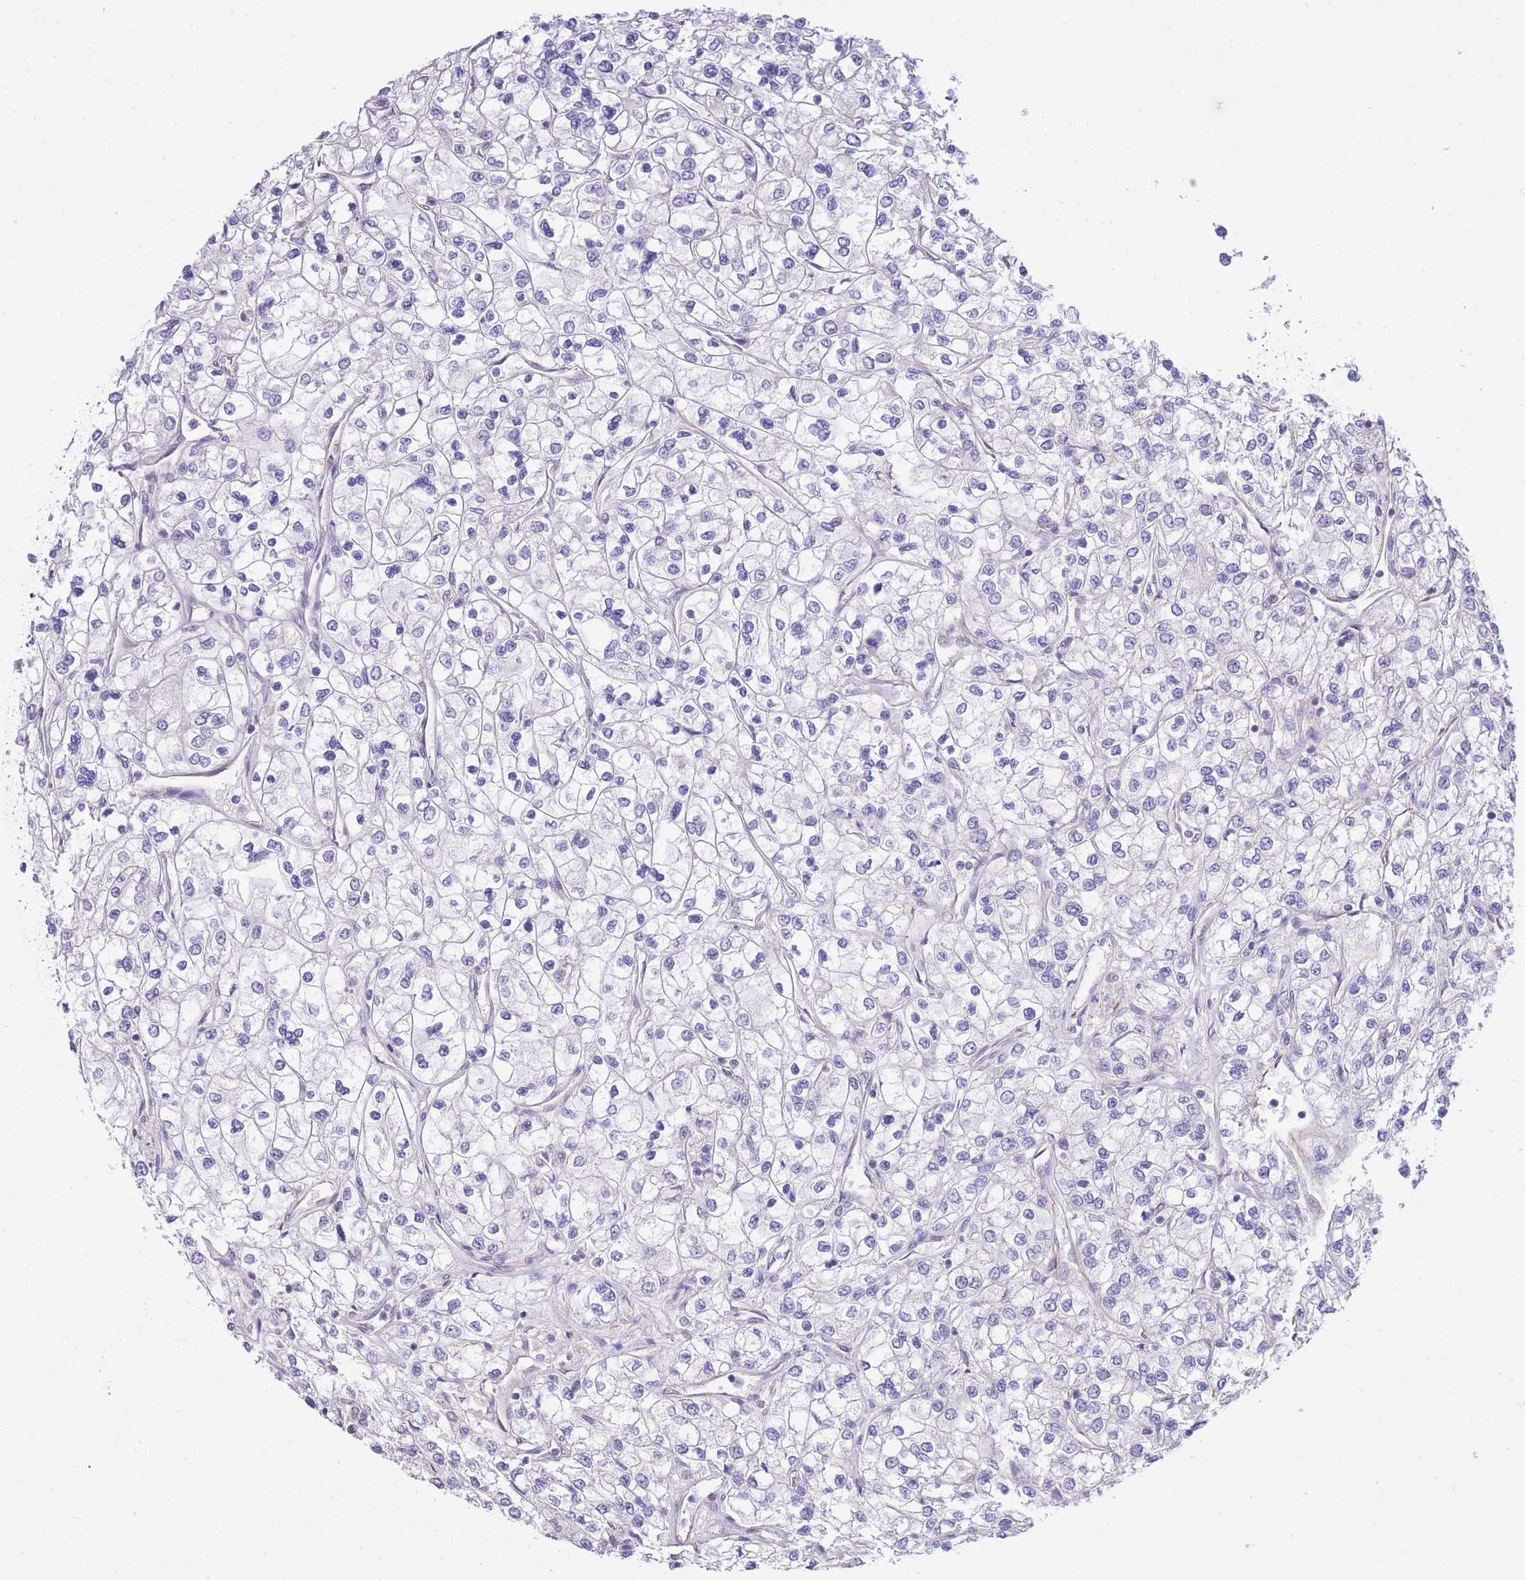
{"staining": {"intensity": "negative", "quantity": "none", "location": "none"}, "tissue": "renal cancer", "cell_type": "Tumor cells", "image_type": "cancer", "snomed": [{"axis": "morphology", "description": "Adenocarcinoma, NOS"}, {"axis": "topography", "description": "Kidney"}], "caption": "Tumor cells show no significant expression in renal adenocarcinoma.", "gene": "PSG8", "patient": {"sex": "male", "age": 80}}